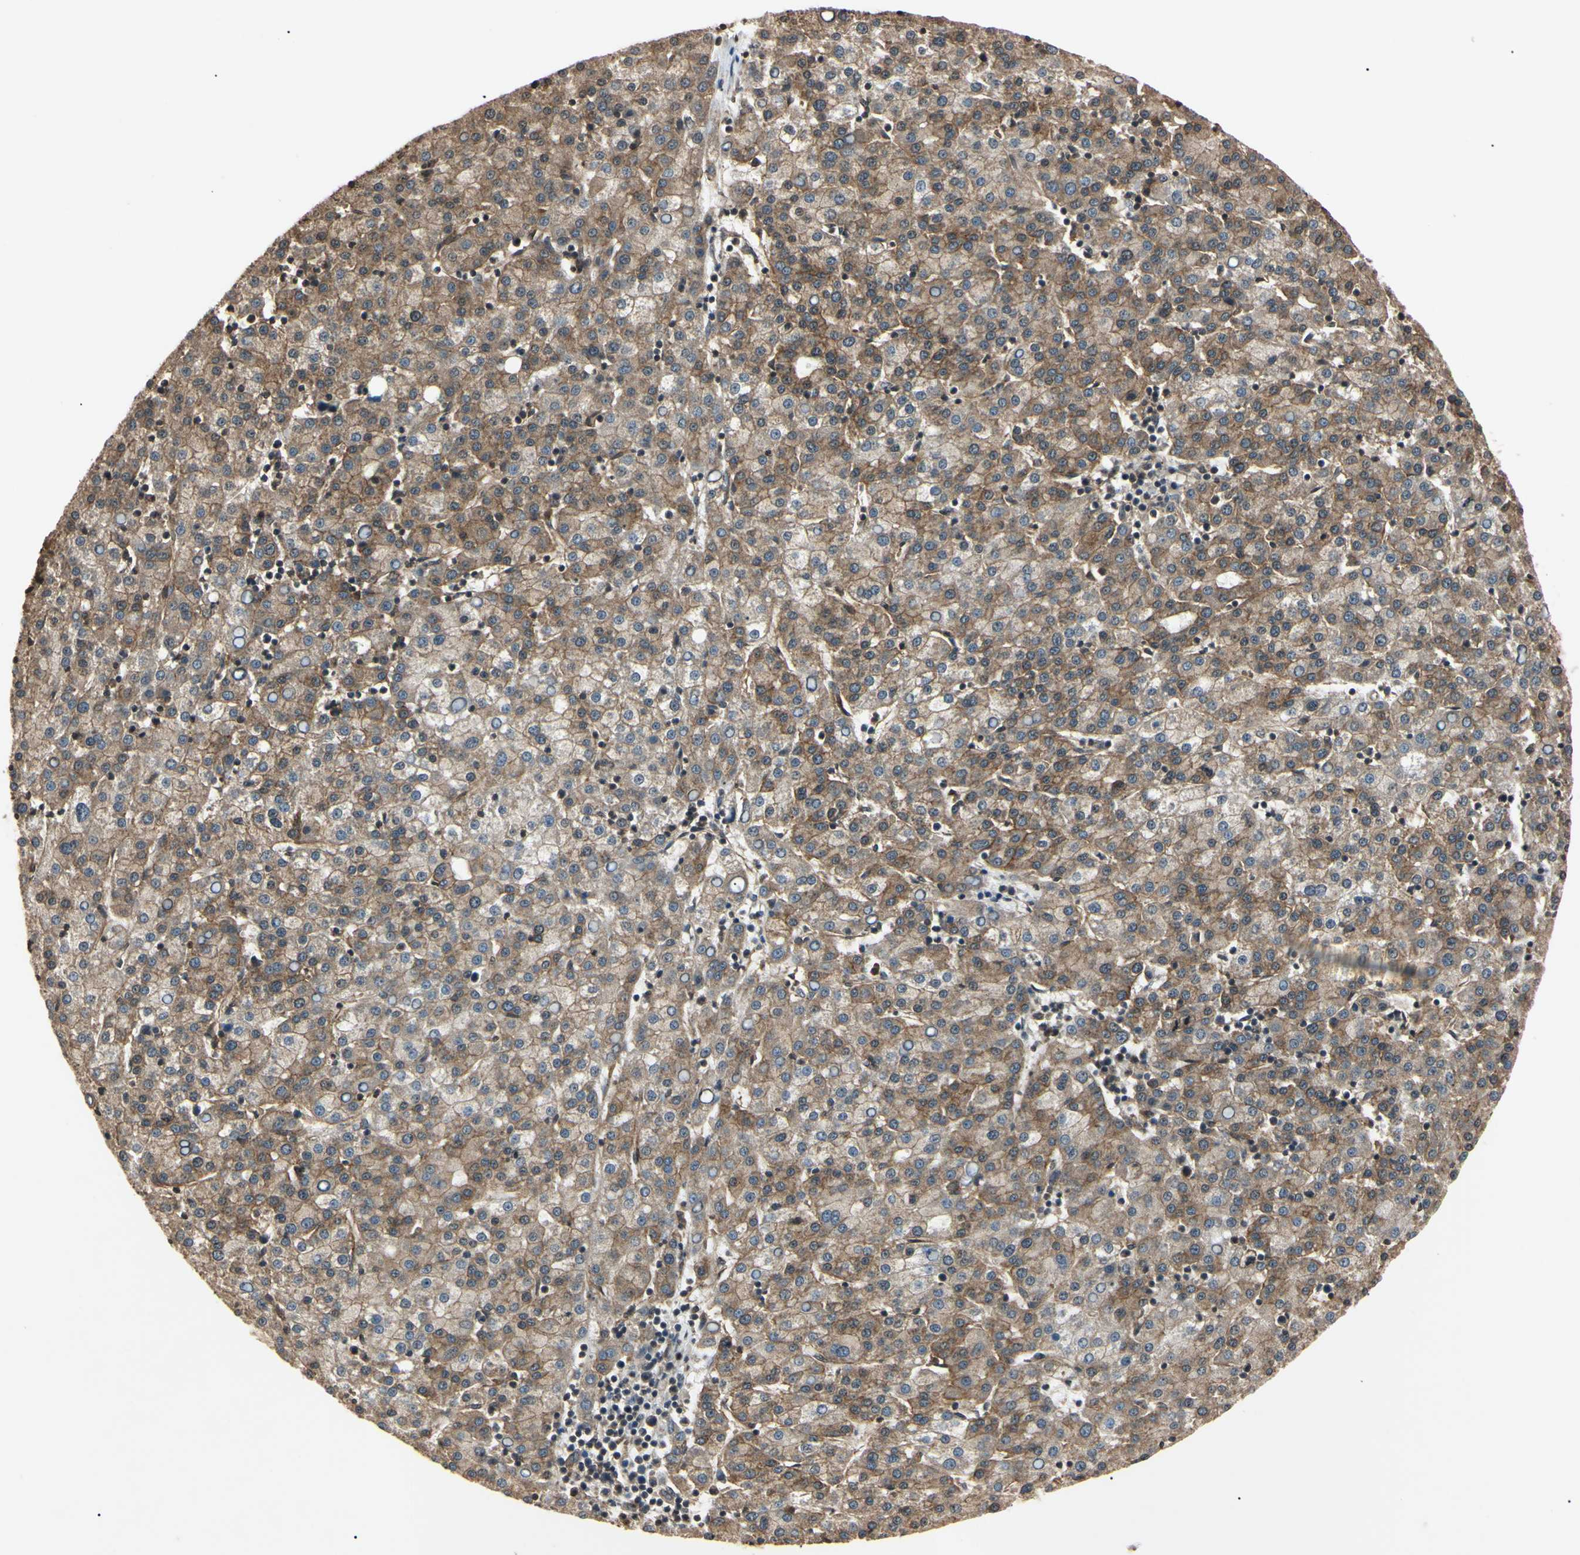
{"staining": {"intensity": "moderate", "quantity": "25%-75%", "location": "cytoplasmic/membranous"}, "tissue": "liver cancer", "cell_type": "Tumor cells", "image_type": "cancer", "snomed": [{"axis": "morphology", "description": "Carcinoma, Hepatocellular, NOS"}, {"axis": "topography", "description": "Liver"}], "caption": "IHC micrograph of neoplastic tissue: hepatocellular carcinoma (liver) stained using immunohistochemistry (IHC) displays medium levels of moderate protein expression localized specifically in the cytoplasmic/membranous of tumor cells, appearing as a cytoplasmic/membranous brown color.", "gene": "EPN1", "patient": {"sex": "female", "age": 58}}